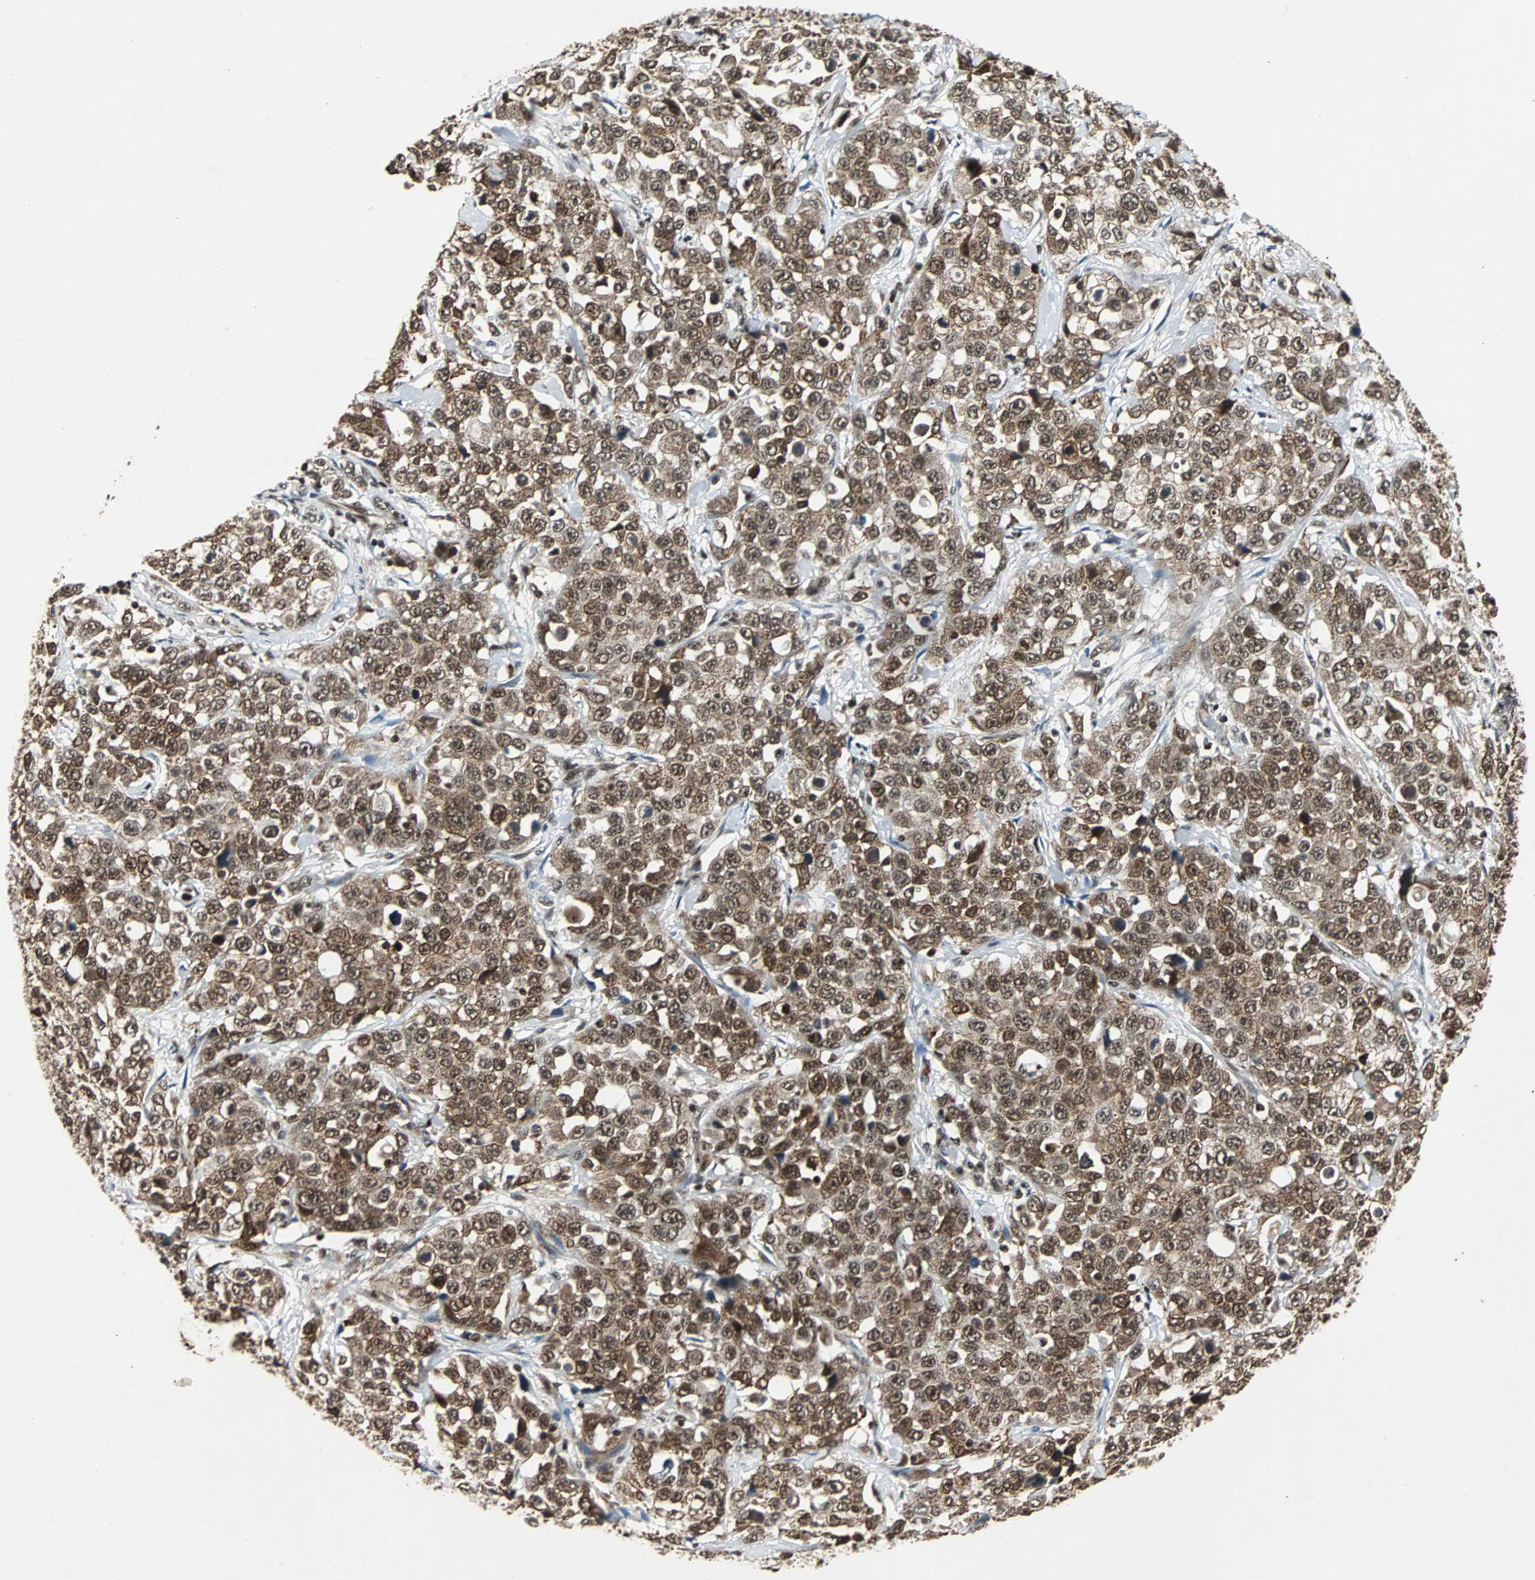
{"staining": {"intensity": "strong", "quantity": ">75%", "location": "cytoplasmic/membranous,nuclear"}, "tissue": "stomach cancer", "cell_type": "Tumor cells", "image_type": "cancer", "snomed": [{"axis": "morphology", "description": "Normal tissue, NOS"}, {"axis": "morphology", "description": "Adenocarcinoma, NOS"}, {"axis": "topography", "description": "Stomach"}], "caption": "Strong cytoplasmic/membranous and nuclear staining for a protein is seen in approximately >75% of tumor cells of stomach adenocarcinoma using immunohistochemistry (IHC).", "gene": "TAF5", "patient": {"sex": "male", "age": 48}}